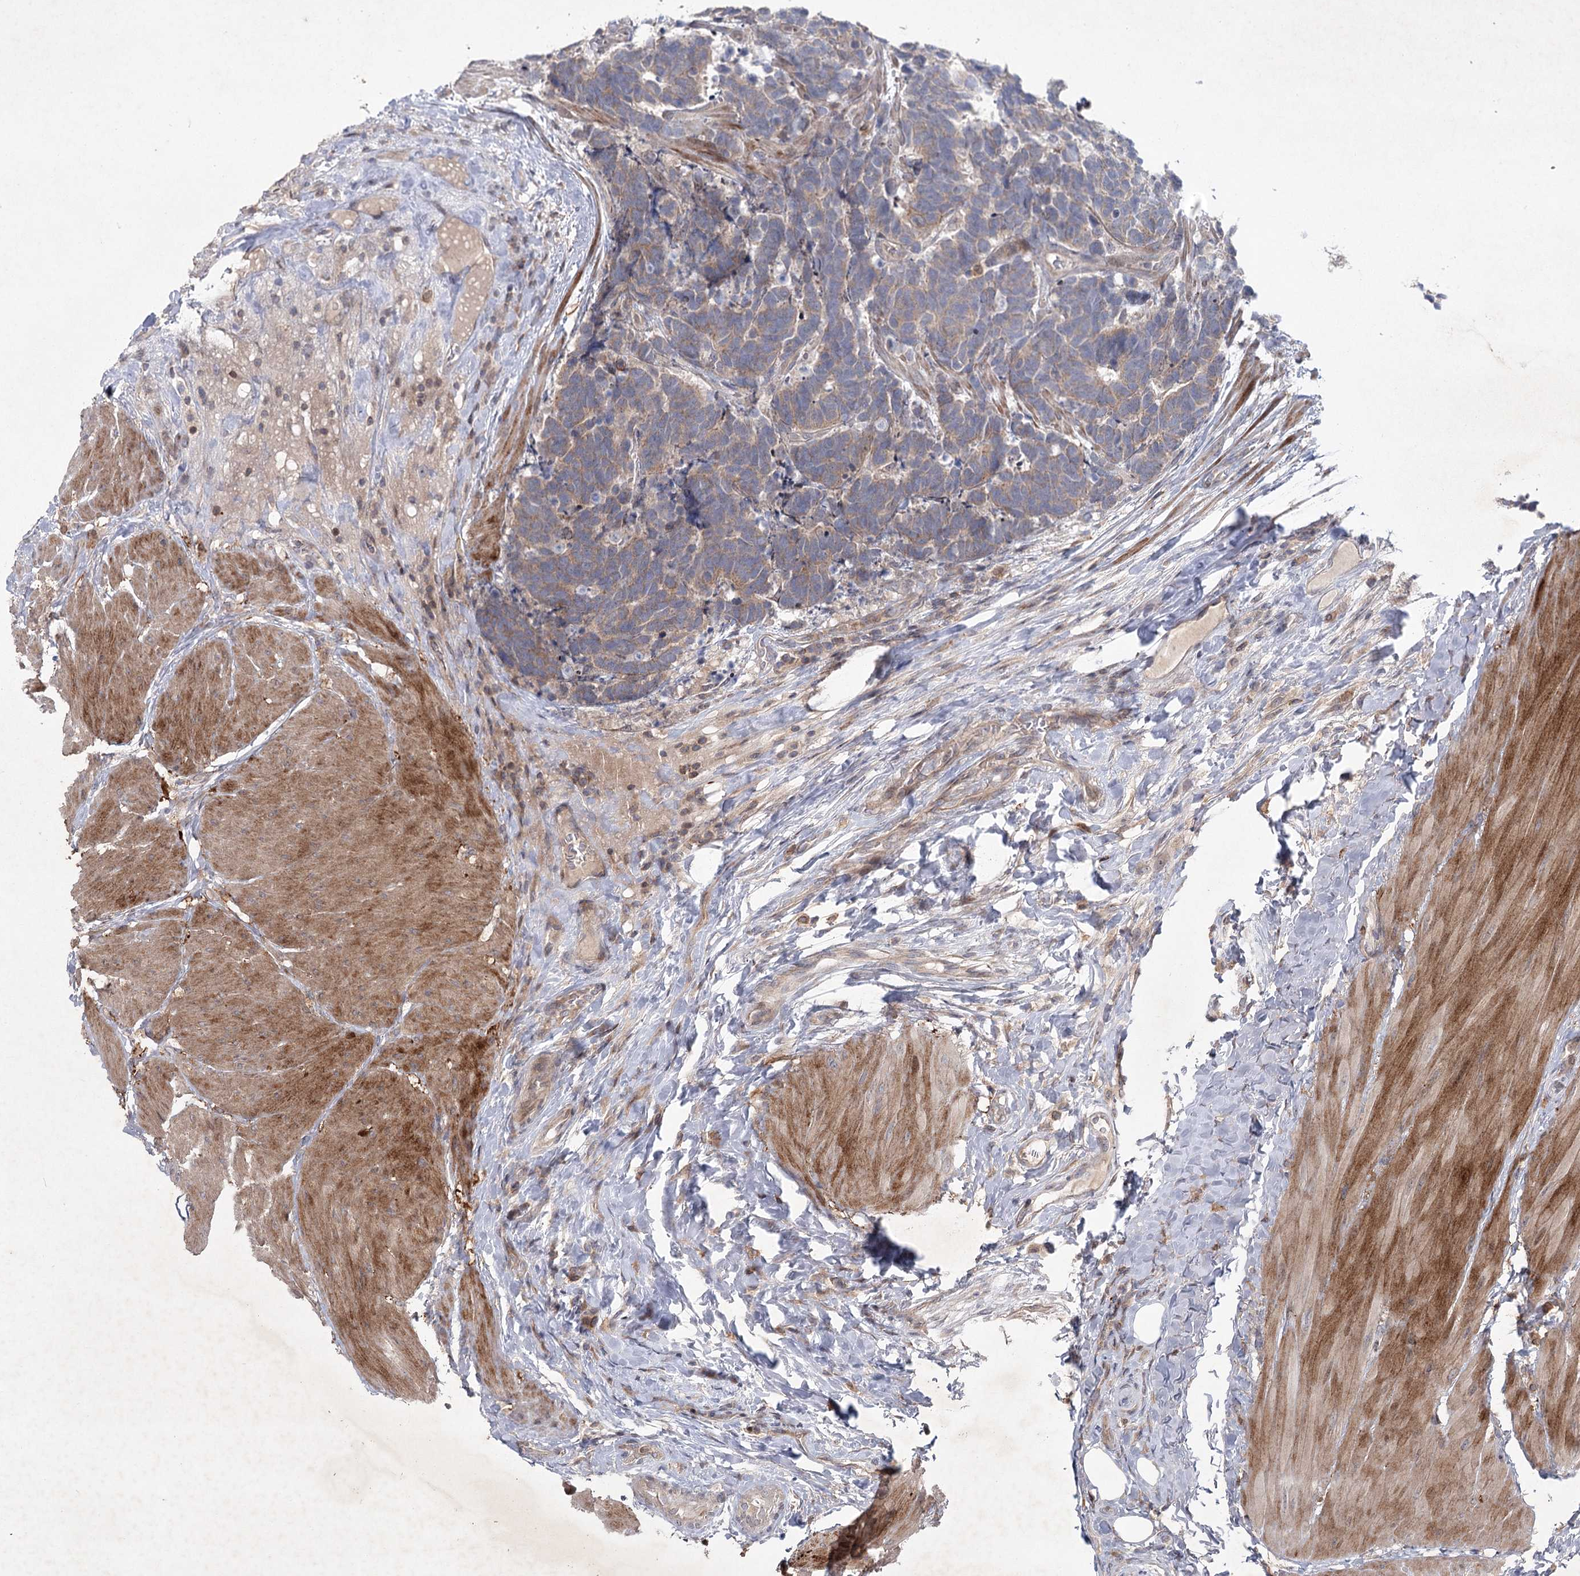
{"staining": {"intensity": "weak", "quantity": ">75%", "location": "cytoplasmic/membranous"}, "tissue": "carcinoid", "cell_type": "Tumor cells", "image_type": "cancer", "snomed": [{"axis": "morphology", "description": "Carcinoma, NOS"}, {"axis": "morphology", "description": "Carcinoid, malignant, NOS"}, {"axis": "topography", "description": "Urinary bladder"}], "caption": "IHC (DAB) staining of human carcinoid shows weak cytoplasmic/membranous protein positivity in about >75% of tumor cells.", "gene": "MAP3K13", "patient": {"sex": "male", "age": 57}}